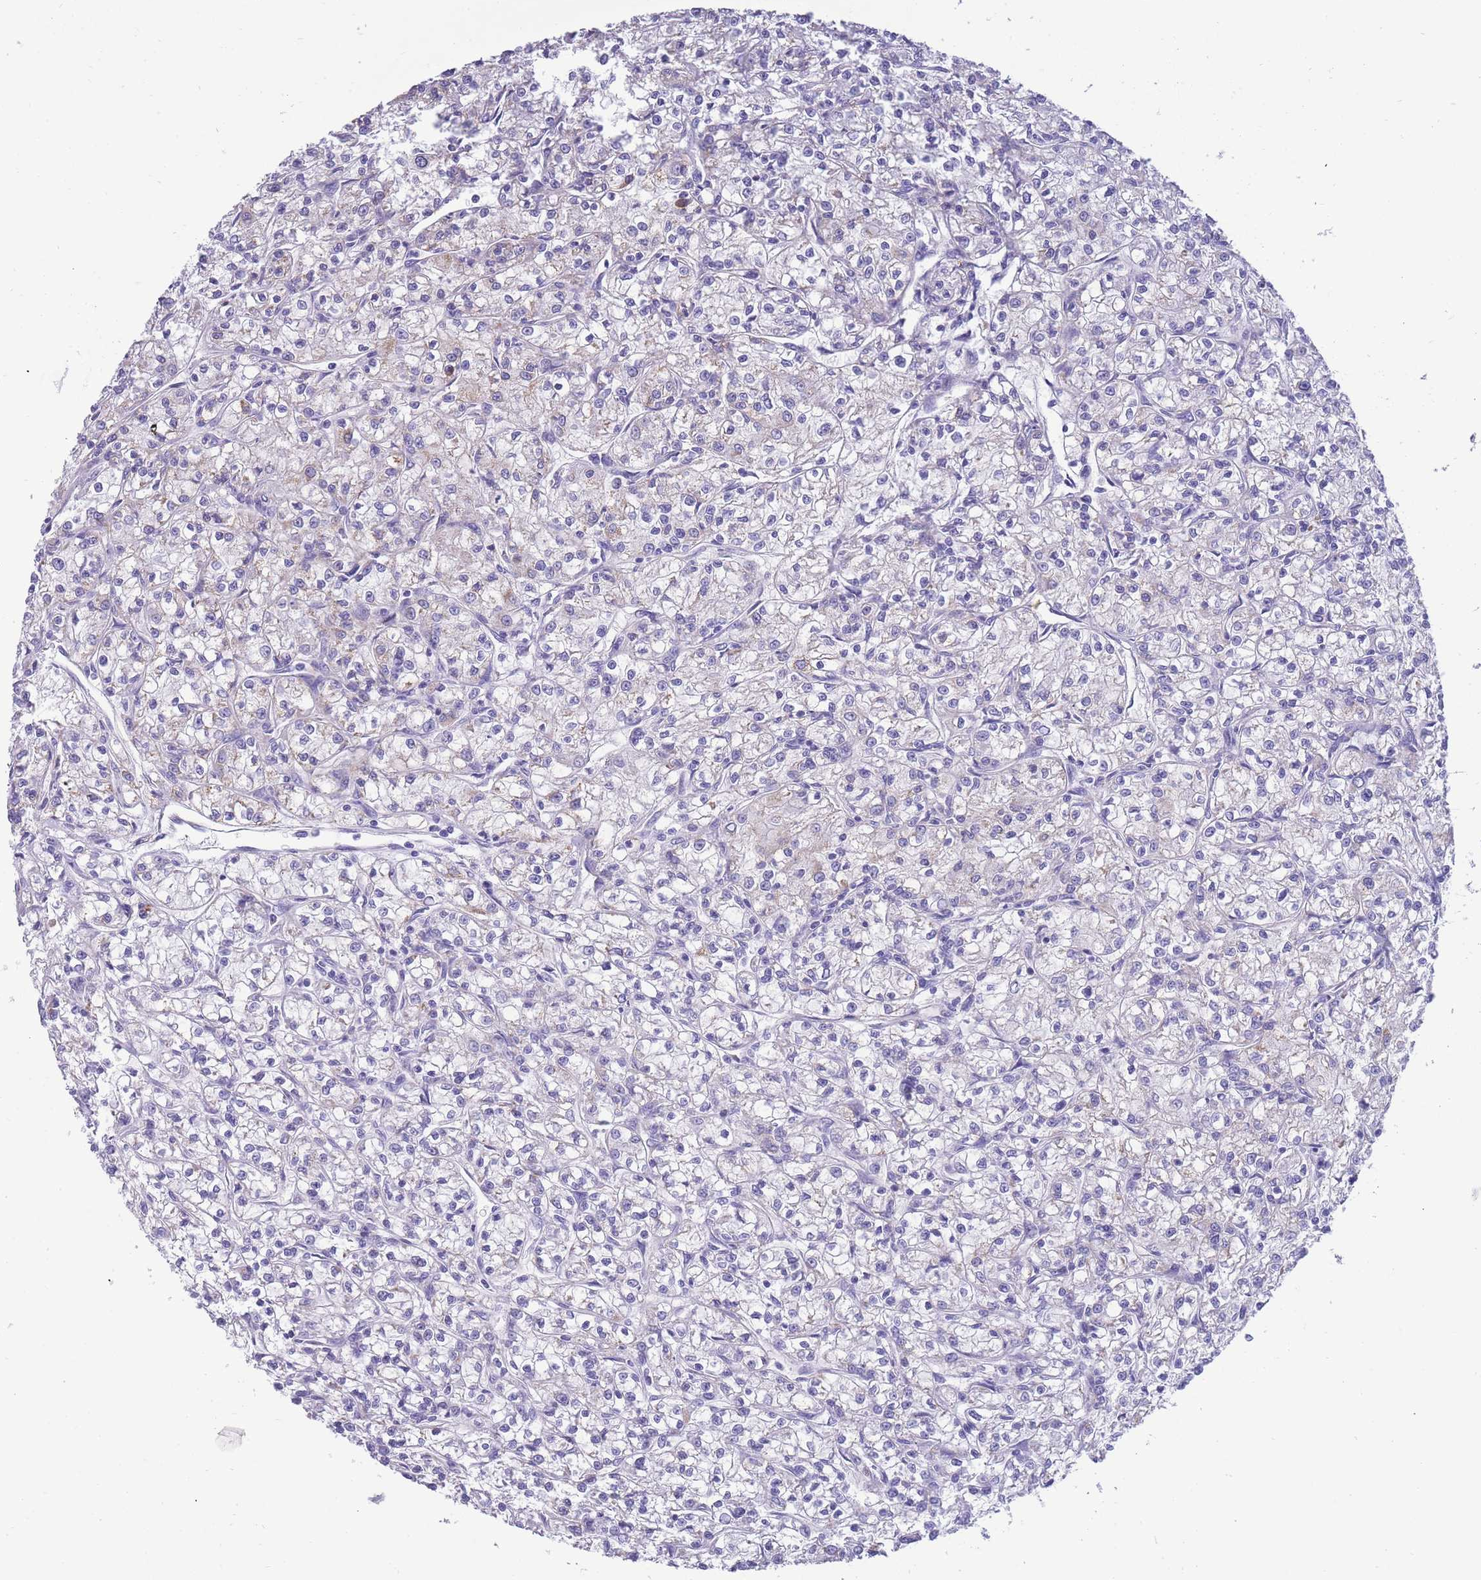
{"staining": {"intensity": "negative", "quantity": "none", "location": "none"}, "tissue": "renal cancer", "cell_type": "Tumor cells", "image_type": "cancer", "snomed": [{"axis": "morphology", "description": "Adenocarcinoma, NOS"}, {"axis": "topography", "description": "Kidney"}], "caption": "Renal adenocarcinoma was stained to show a protein in brown. There is no significant positivity in tumor cells.", "gene": "INTS2", "patient": {"sex": "female", "age": 59}}